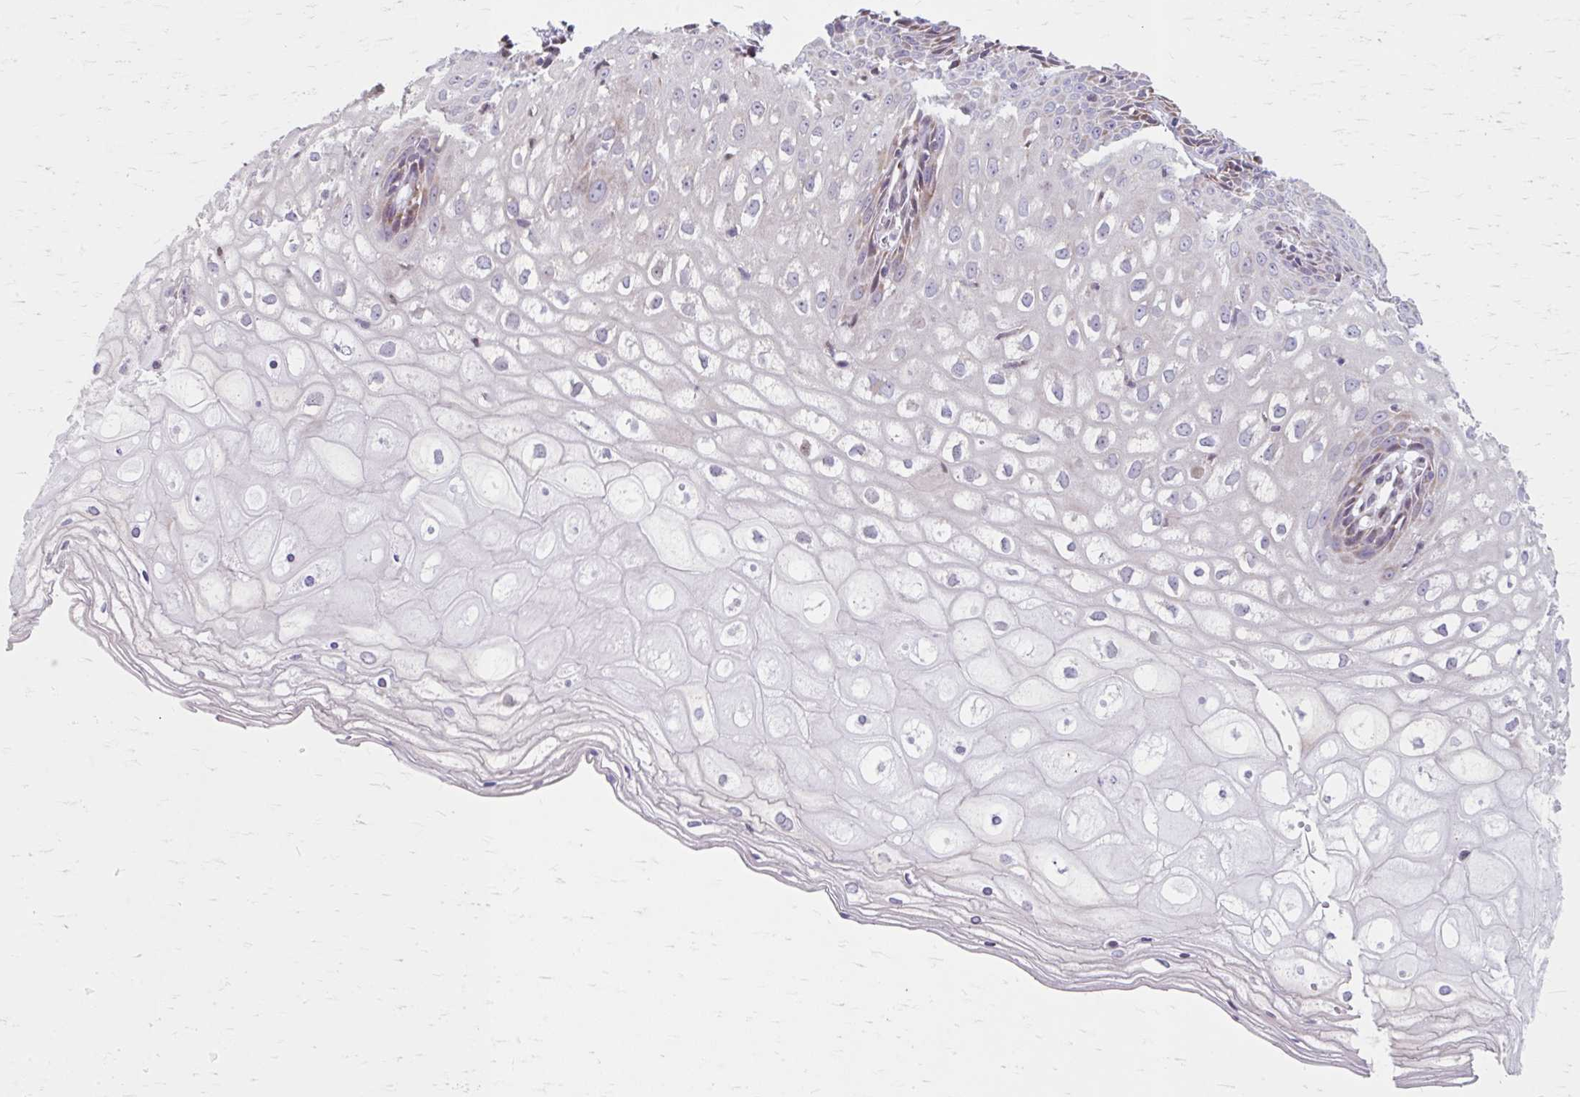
{"staining": {"intensity": "negative", "quantity": "none", "location": "none"}, "tissue": "cervix", "cell_type": "Glandular cells", "image_type": "normal", "snomed": [{"axis": "morphology", "description": "Normal tissue, NOS"}, {"axis": "topography", "description": "Cervix"}], "caption": "The micrograph displays no significant staining in glandular cells of cervix.", "gene": "BEAN1", "patient": {"sex": "female", "age": 36}}